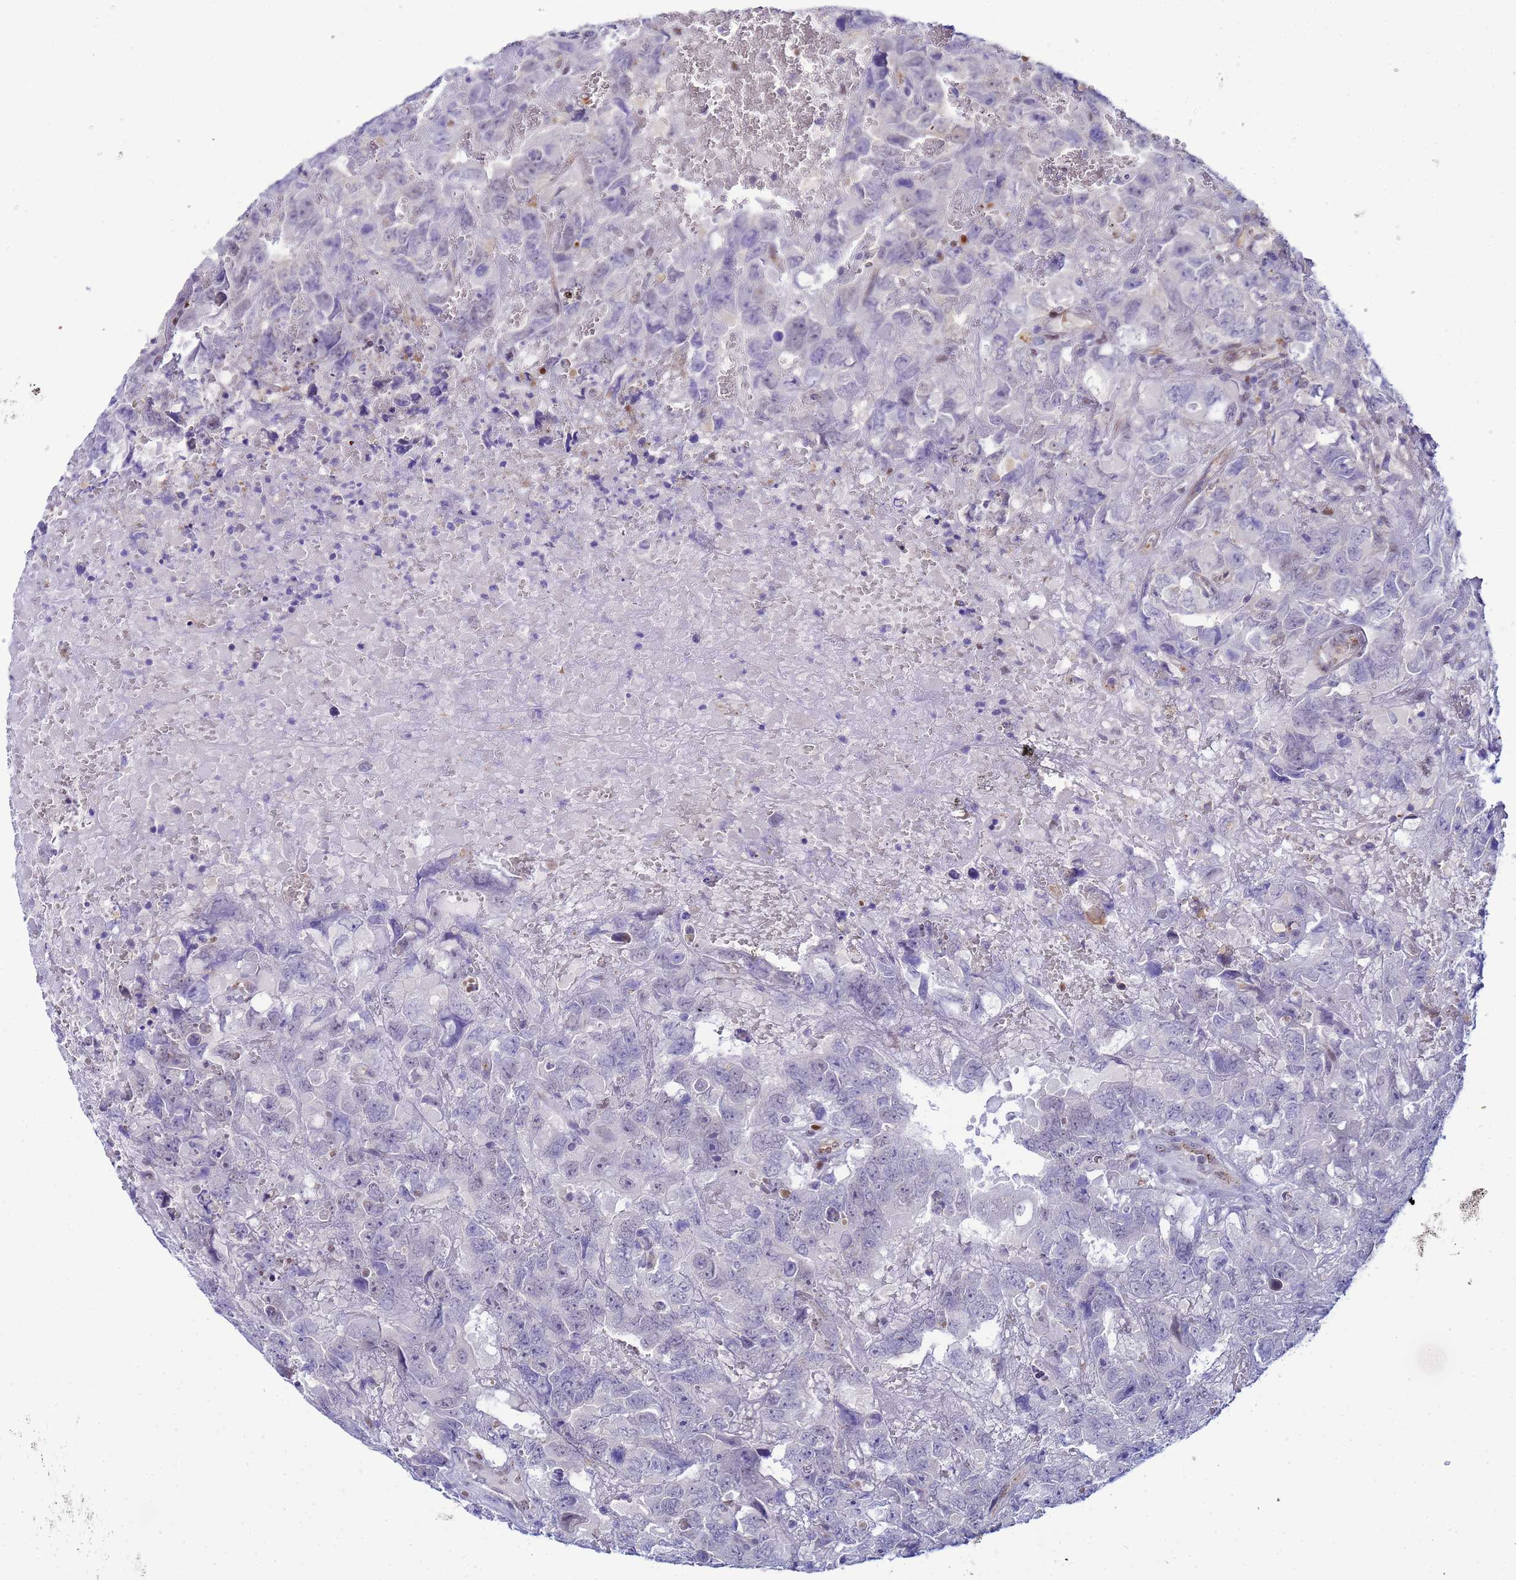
{"staining": {"intensity": "negative", "quantity": "none", "location": "none"}, "tissue": "testis cancer", "cell_type": "Tumor cells", "image_type": "cancer", "snomed": [{"axis": "morphology", "description": "Carcinoma, Embryonal, NOS"}, {"axis": "topography", "description": "Testis"}], "caption": "High magnification brightfield microscopy of testis embryonal carcinoma stained with DAB (brown) and counterstained with hematoxylin (blue): tumor cells show no significant expression.", "gene": "SLC25A37", "patient": {"sex": "male", "age": 45}}